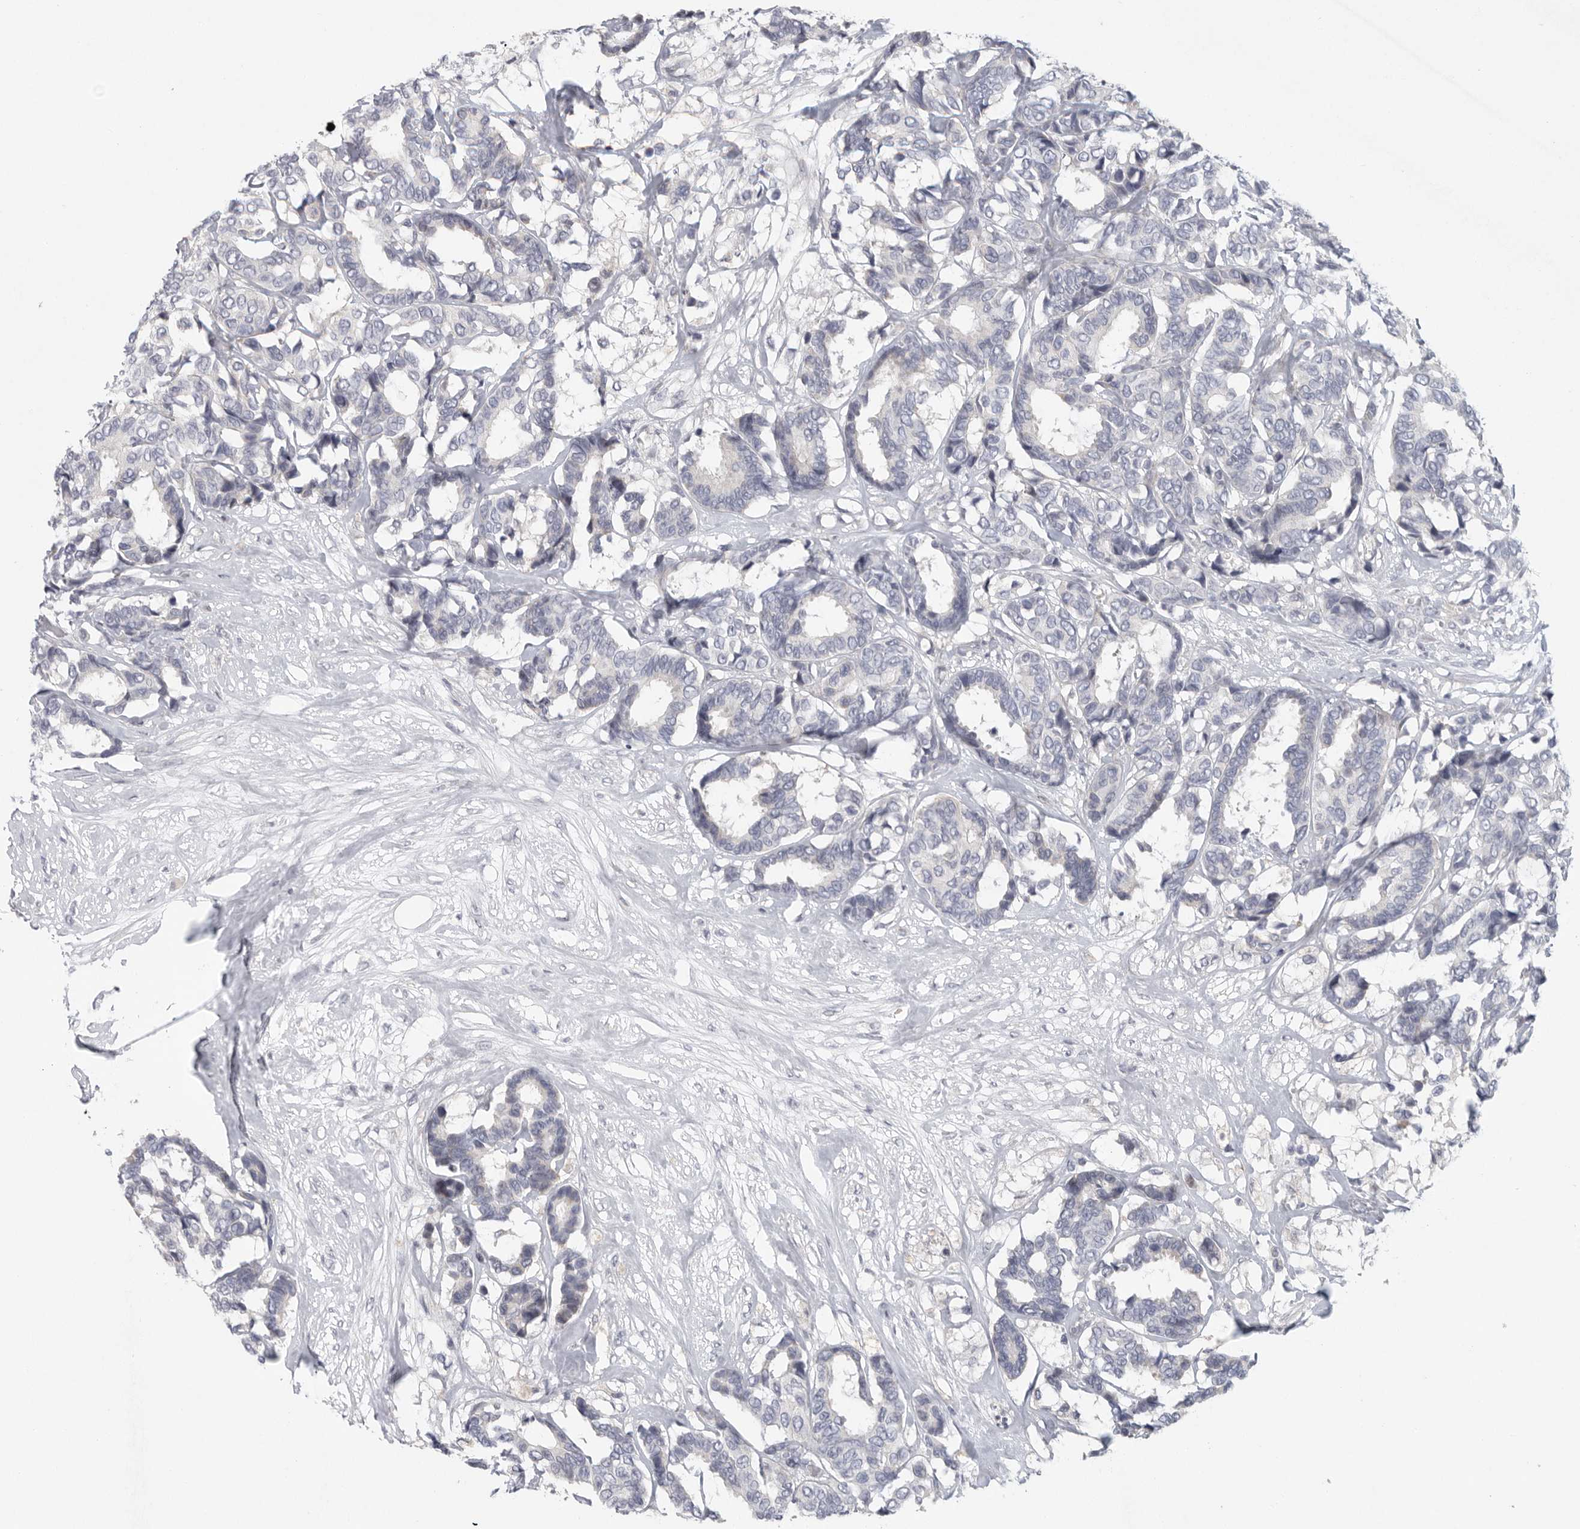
{"staining": {"intensity": "negative", "quantity": "none", "location": "none"}, "tissue": "breast cancer", "cell_type": "Tumor cells", "image_type": "cancer", "snomed": [{"axis": "morphology", "description": "Duct carcinoma"}, {"axis": "topography", "description": "Breast"}], "caption": "The micrograph exhibits no significant expression in tumor cells of breast infiltrating ductal carcinoma. Nuclei are stained in blue.", "gene": "TMEM69", "patient": {"sex": "female", "age": 87}}